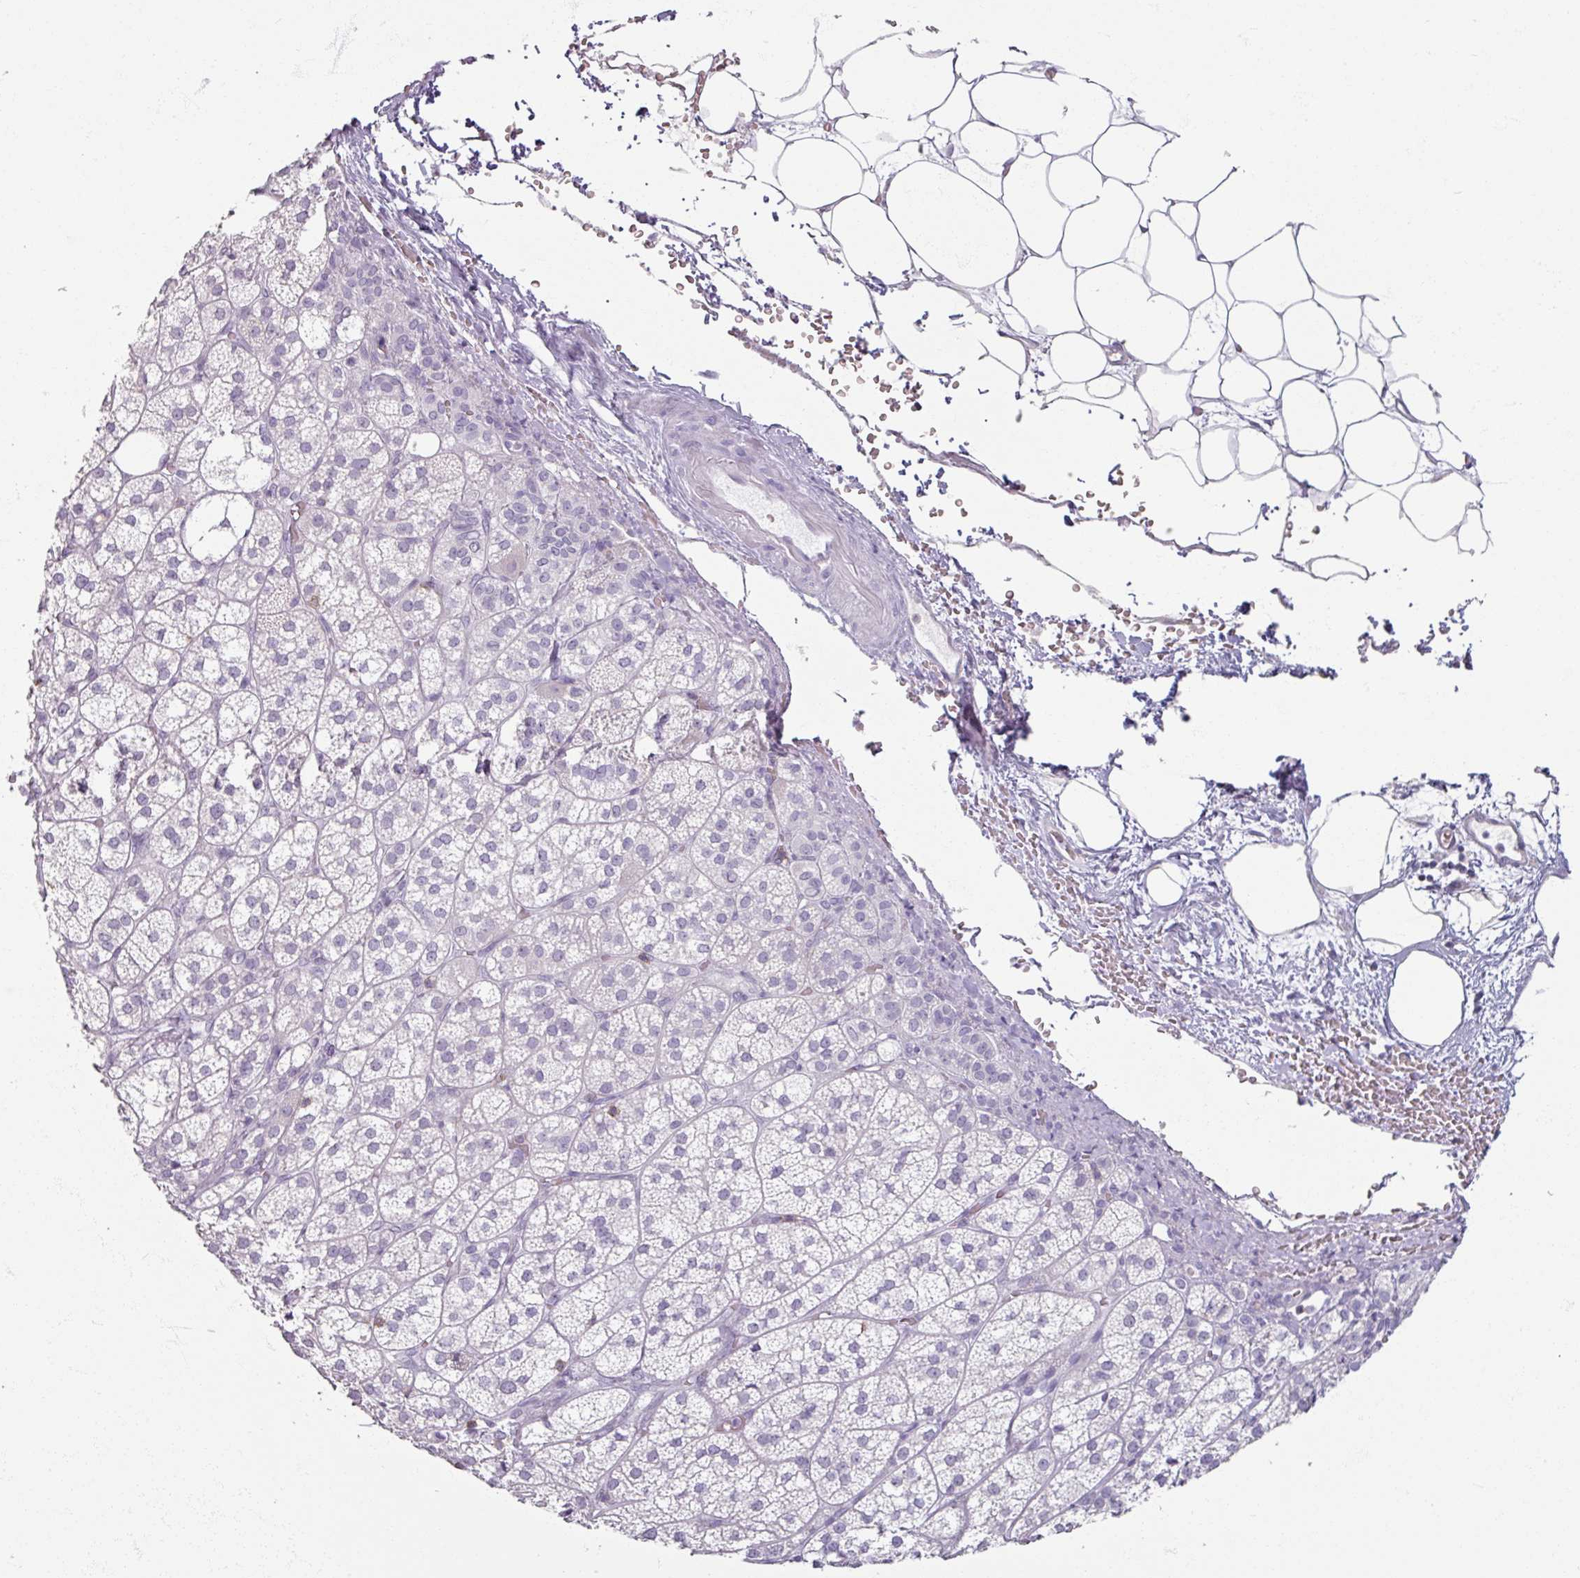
{"staining": {"intensity": "negative", "quantity": "none", "location": "none"}, "tissue": "adrenal gland", "cell_type": "Glandular cells", "image_type": "normal", "snomed": [{"axis": "morphology", "description": "Normal tissue, NOS"}, {"axis": "topography", "description": "Adrenal gland"}], "caption": "IHC histopathology image of normal adrenal gland stained for a protein (brown), which reveals no staining in glandular cells.", "gene": "PTPRC", "patient": {"sex": "female", "age": 60}}